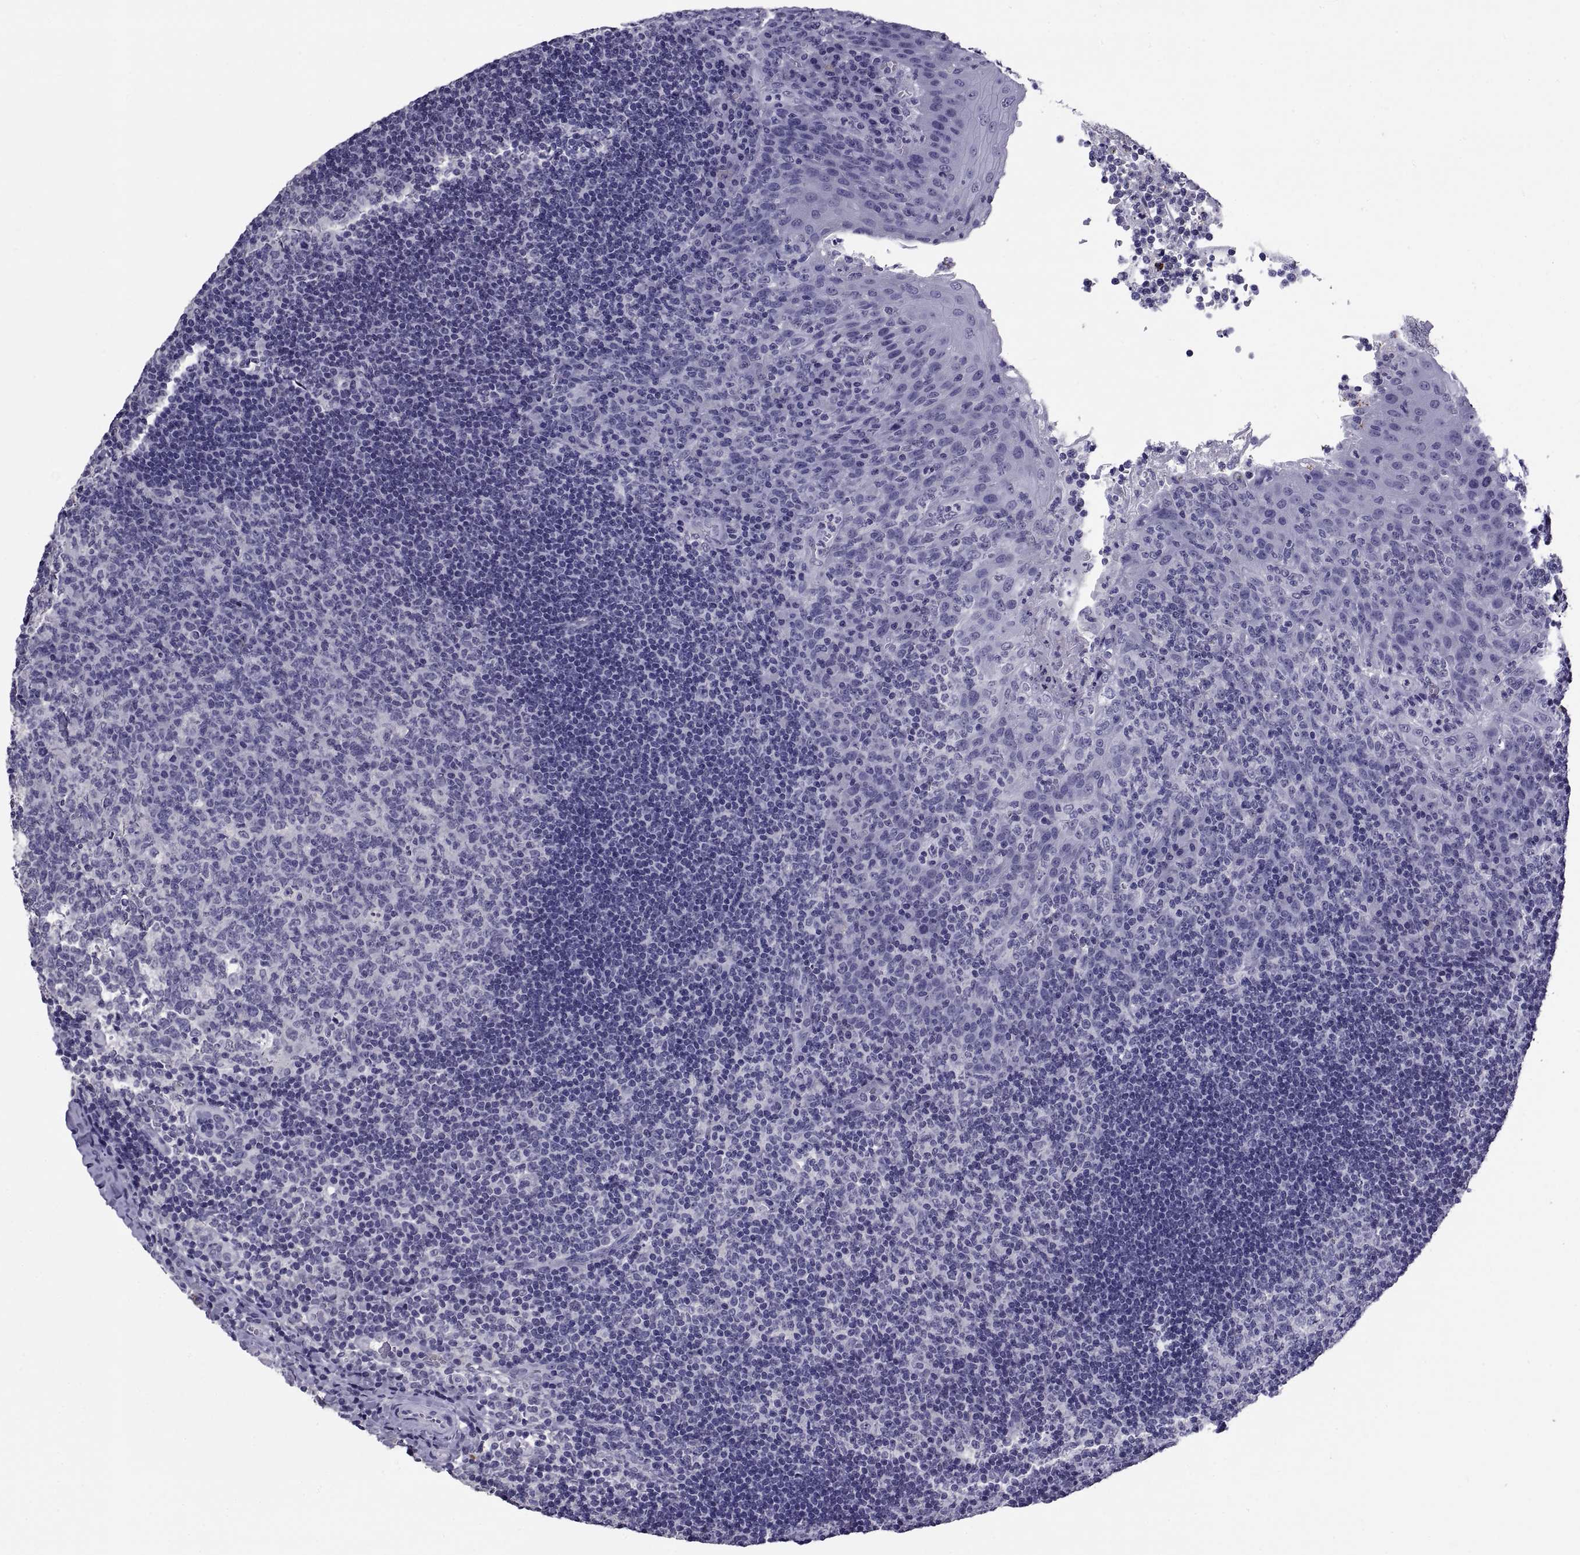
{"staining": {"intensity": "negative", "quantity": "none", "location": "none"}, "tissue": "tonsil", "cell_type": "Germinal center cells", "image_type": "normal", "snomed": [{"axis": "morphology", "description": "Normal tissue, NOS"}, {"axis": "topography", "description": "Tonsil"}], "caption": "An immunohistochemistry photomicrograph of normal tonsil is shown. There is no staining in germinal center cells of tonsil.", "gene": "TGFBR3L", "patient": {"sex": "male", "age": 17}}